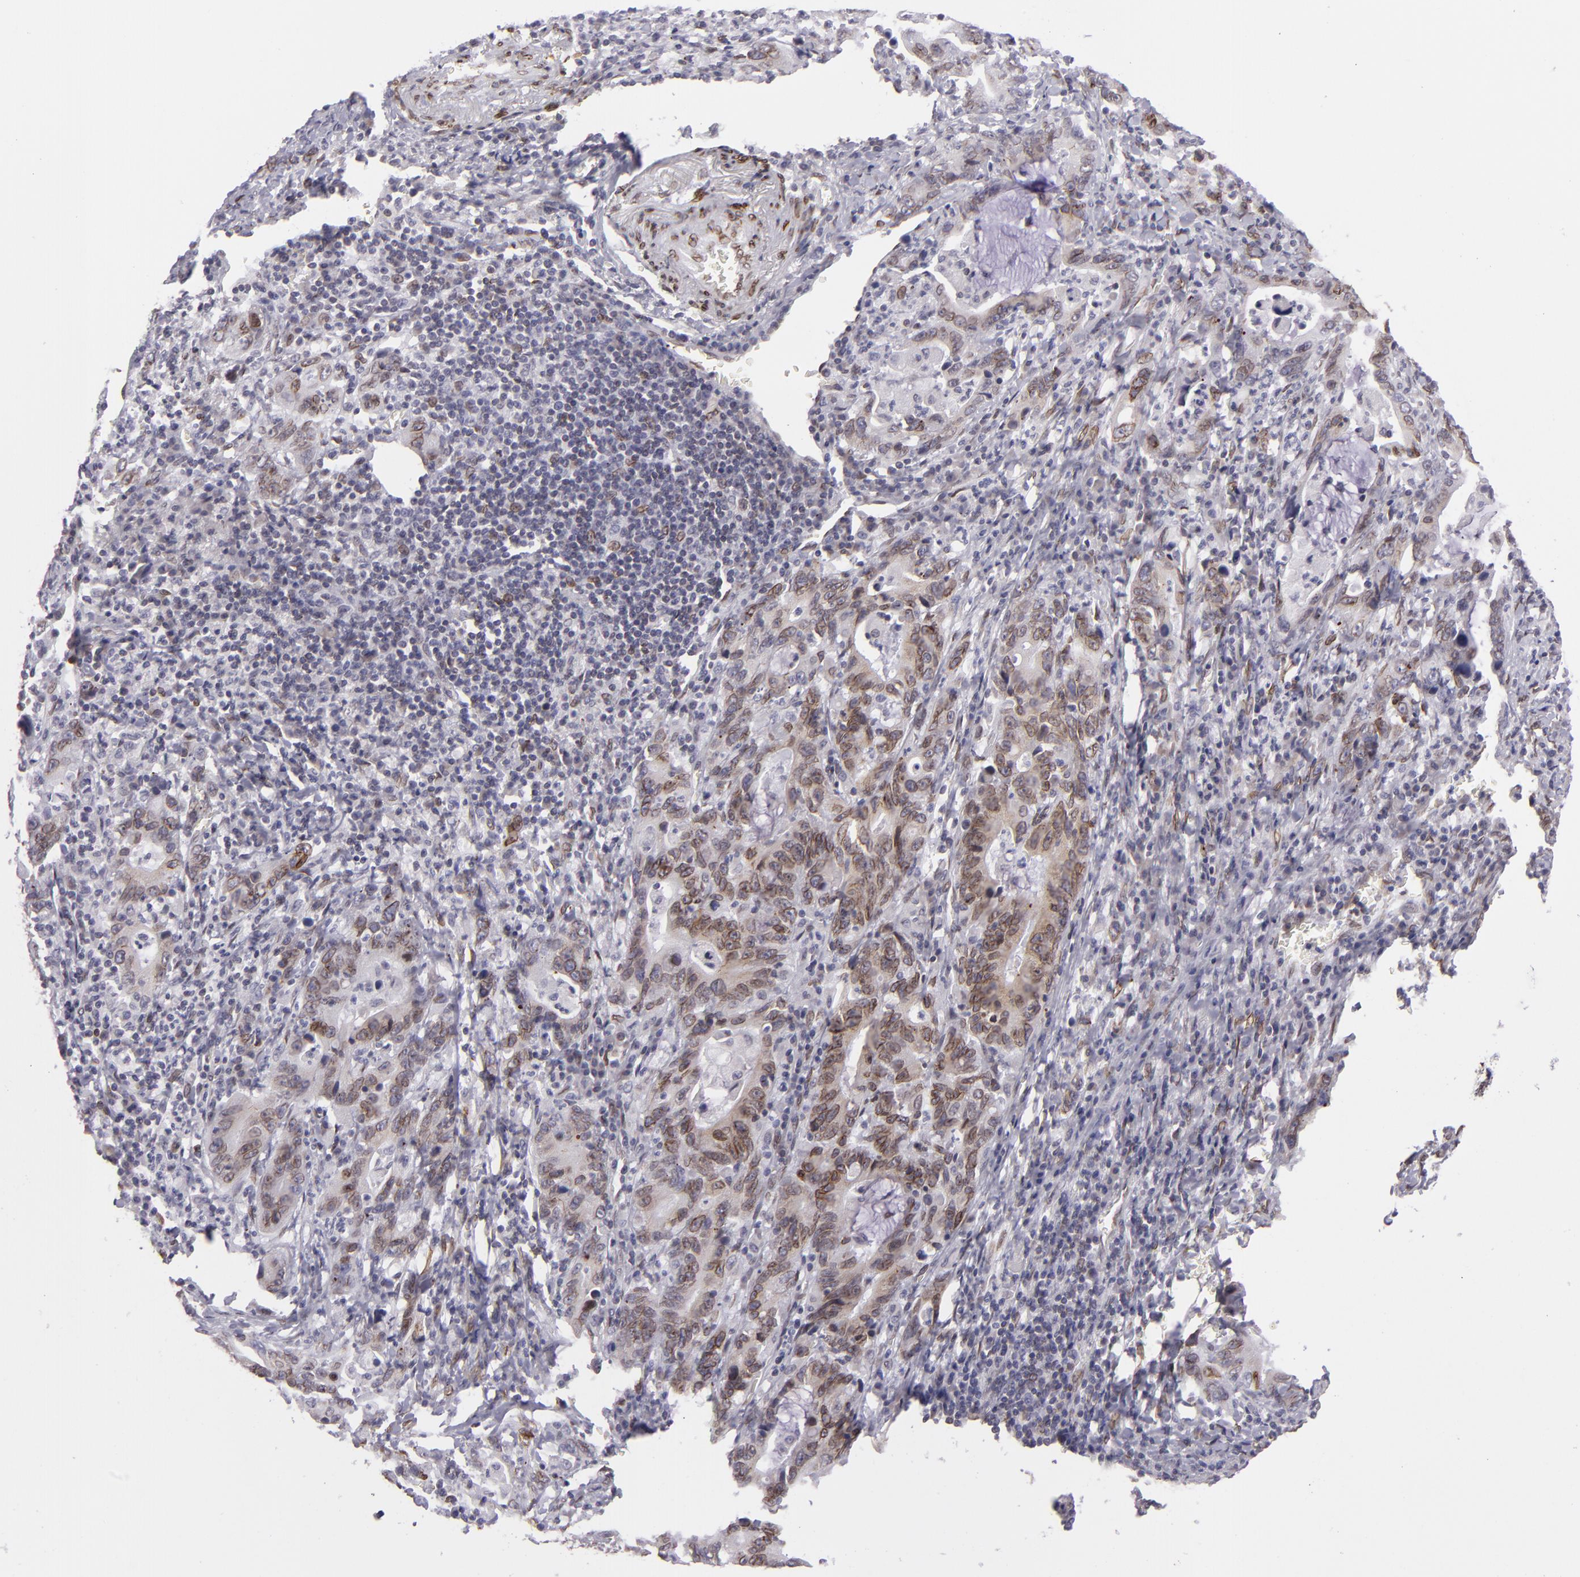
{"staining": {"intensity": "strong", "quantity": ">75%", "location": "nuclear"}, "tissue": "stomach cancer", "cell_type": "Tumor cells", "image_type": "cancer", "snomed": [{"axis": "morphology", "description": "Adenocarcinoma, NOS"}, {"axis": "topography", "description": "Stomach, upper"}], "caption": "Immunohistochemical staining of stomach adenocarcinoma displays high levels of strong nuclear protein staining in approximately >75% of tumor cells.", "gene": "EMD", "patient": {"sex": "male", "age": 63}}